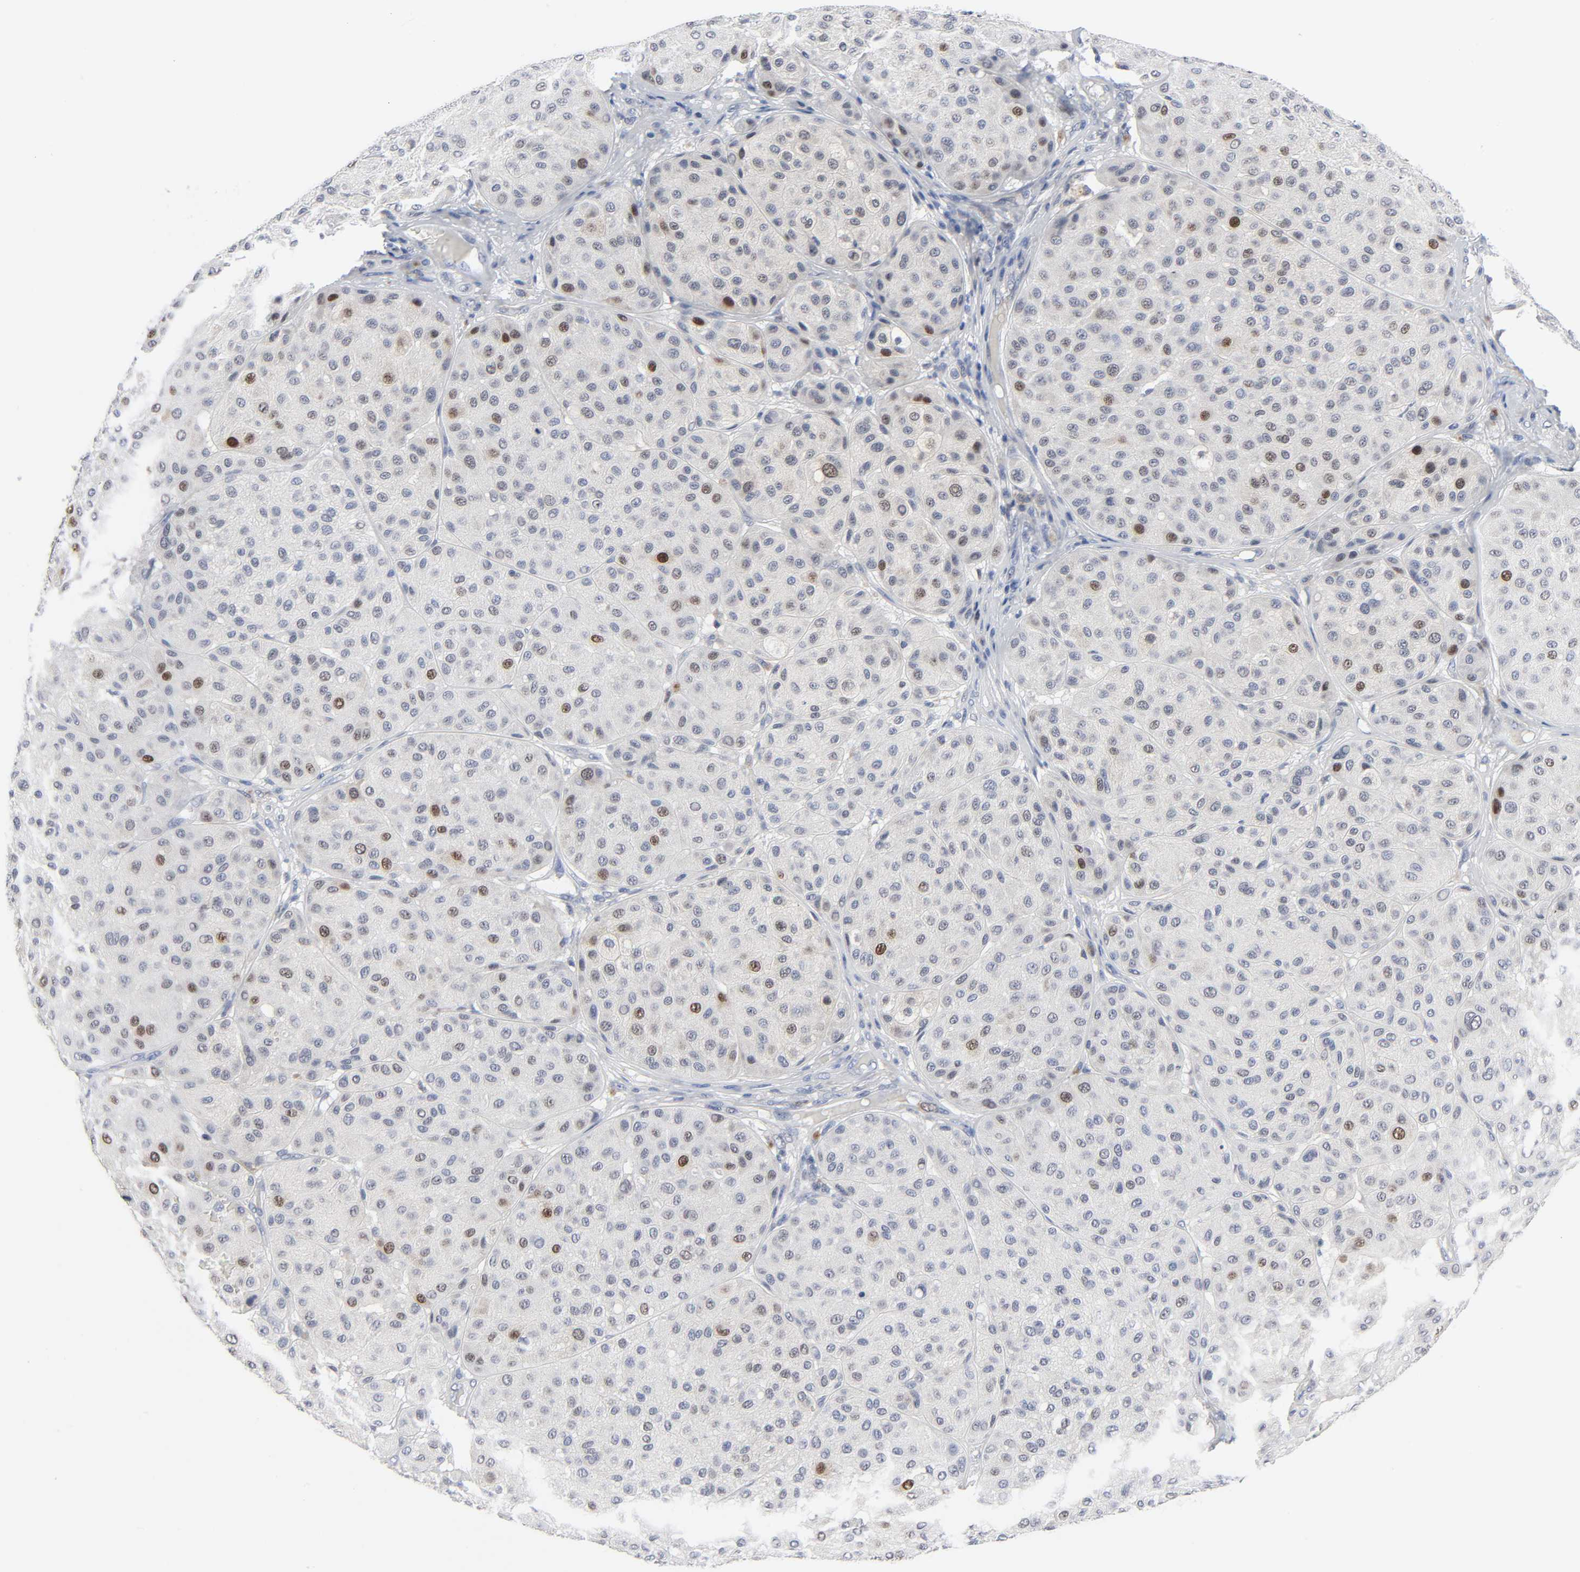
{"staining": {"intensity": "moderate", "quantity": "<25%", "location": "nuclear"}, "tissue": "melanoma", "cell_type": "Tumor cells", "image_type": "cancer", "snomed": [{"axis": "morphology", "description": "Normal tissue, NOS"}, {"axis": "morphology", "description": "Malignant melanoma, Metastatic site"}, {"axis": "topography", "description": "Skin"}], "caption": "Immunohistochemical staining of malignant melanoma (metastatic site) reveals low levels of moderate nuclear protein expression in approximately <25% of tumor cells. (Brightfield microscopy of DAB IHC at high magnification).", "gene": "WEE1", "patient": {"sex": "male", "age": 41}}